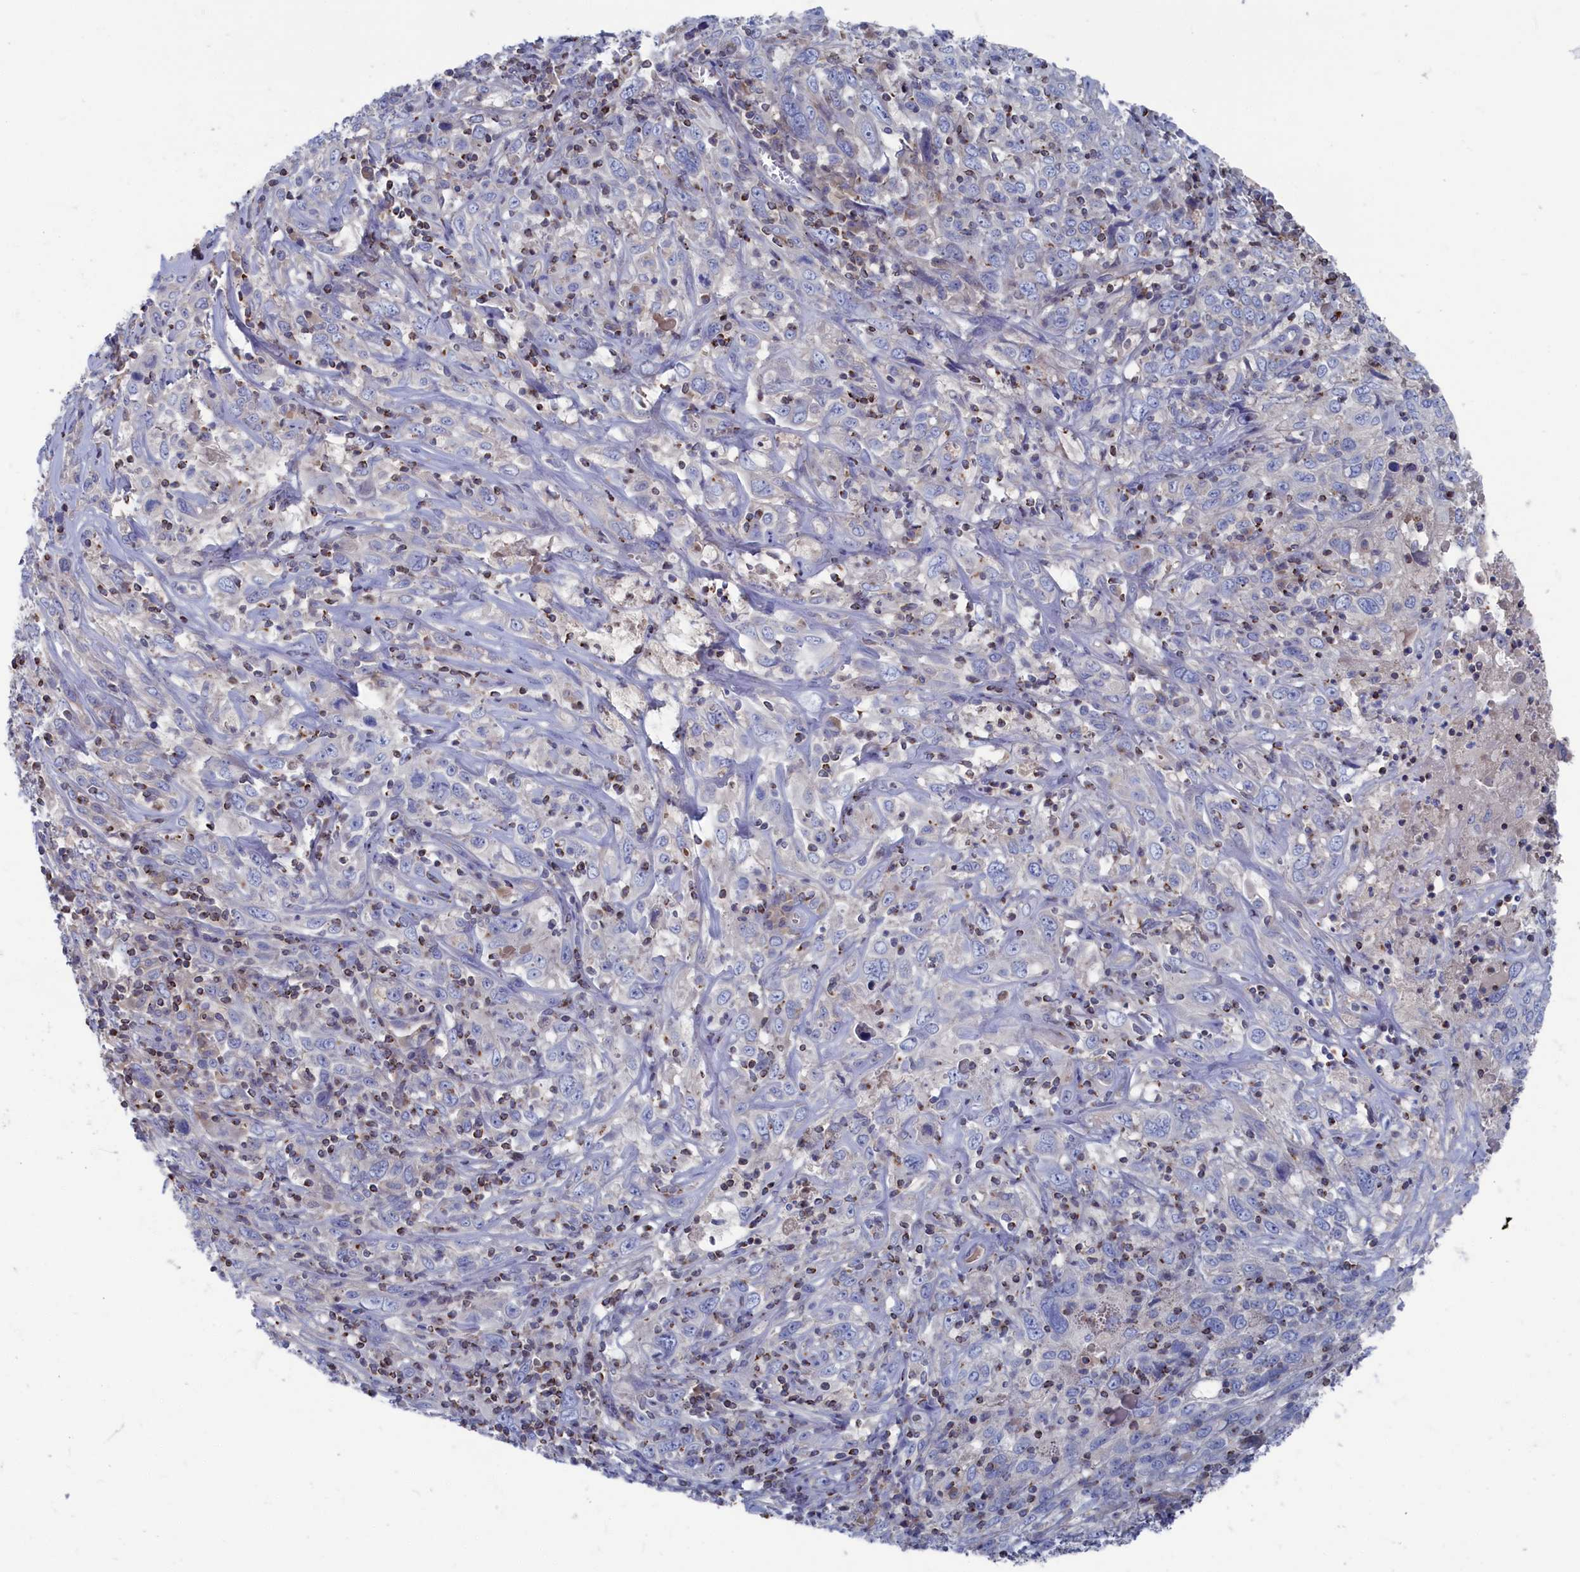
{"staining": {"intensity": "negative", "quantity": "none", "location": "none"}, "tissue": "cervical cancer", "cell_type": "Tumor cells", "image_type": "cancer", "snomed": [{"axis": "morphology", "description": "Squamous cell carcinoma, NOS"}, {"axis": "topography", "description": "Cervix"}], "caption": "An image of human squamous cell carcinoma (cervical) is negative for staining in tumor cells.", "gene": "CEND1", "patient": {"sex": "female", "age": 46}}